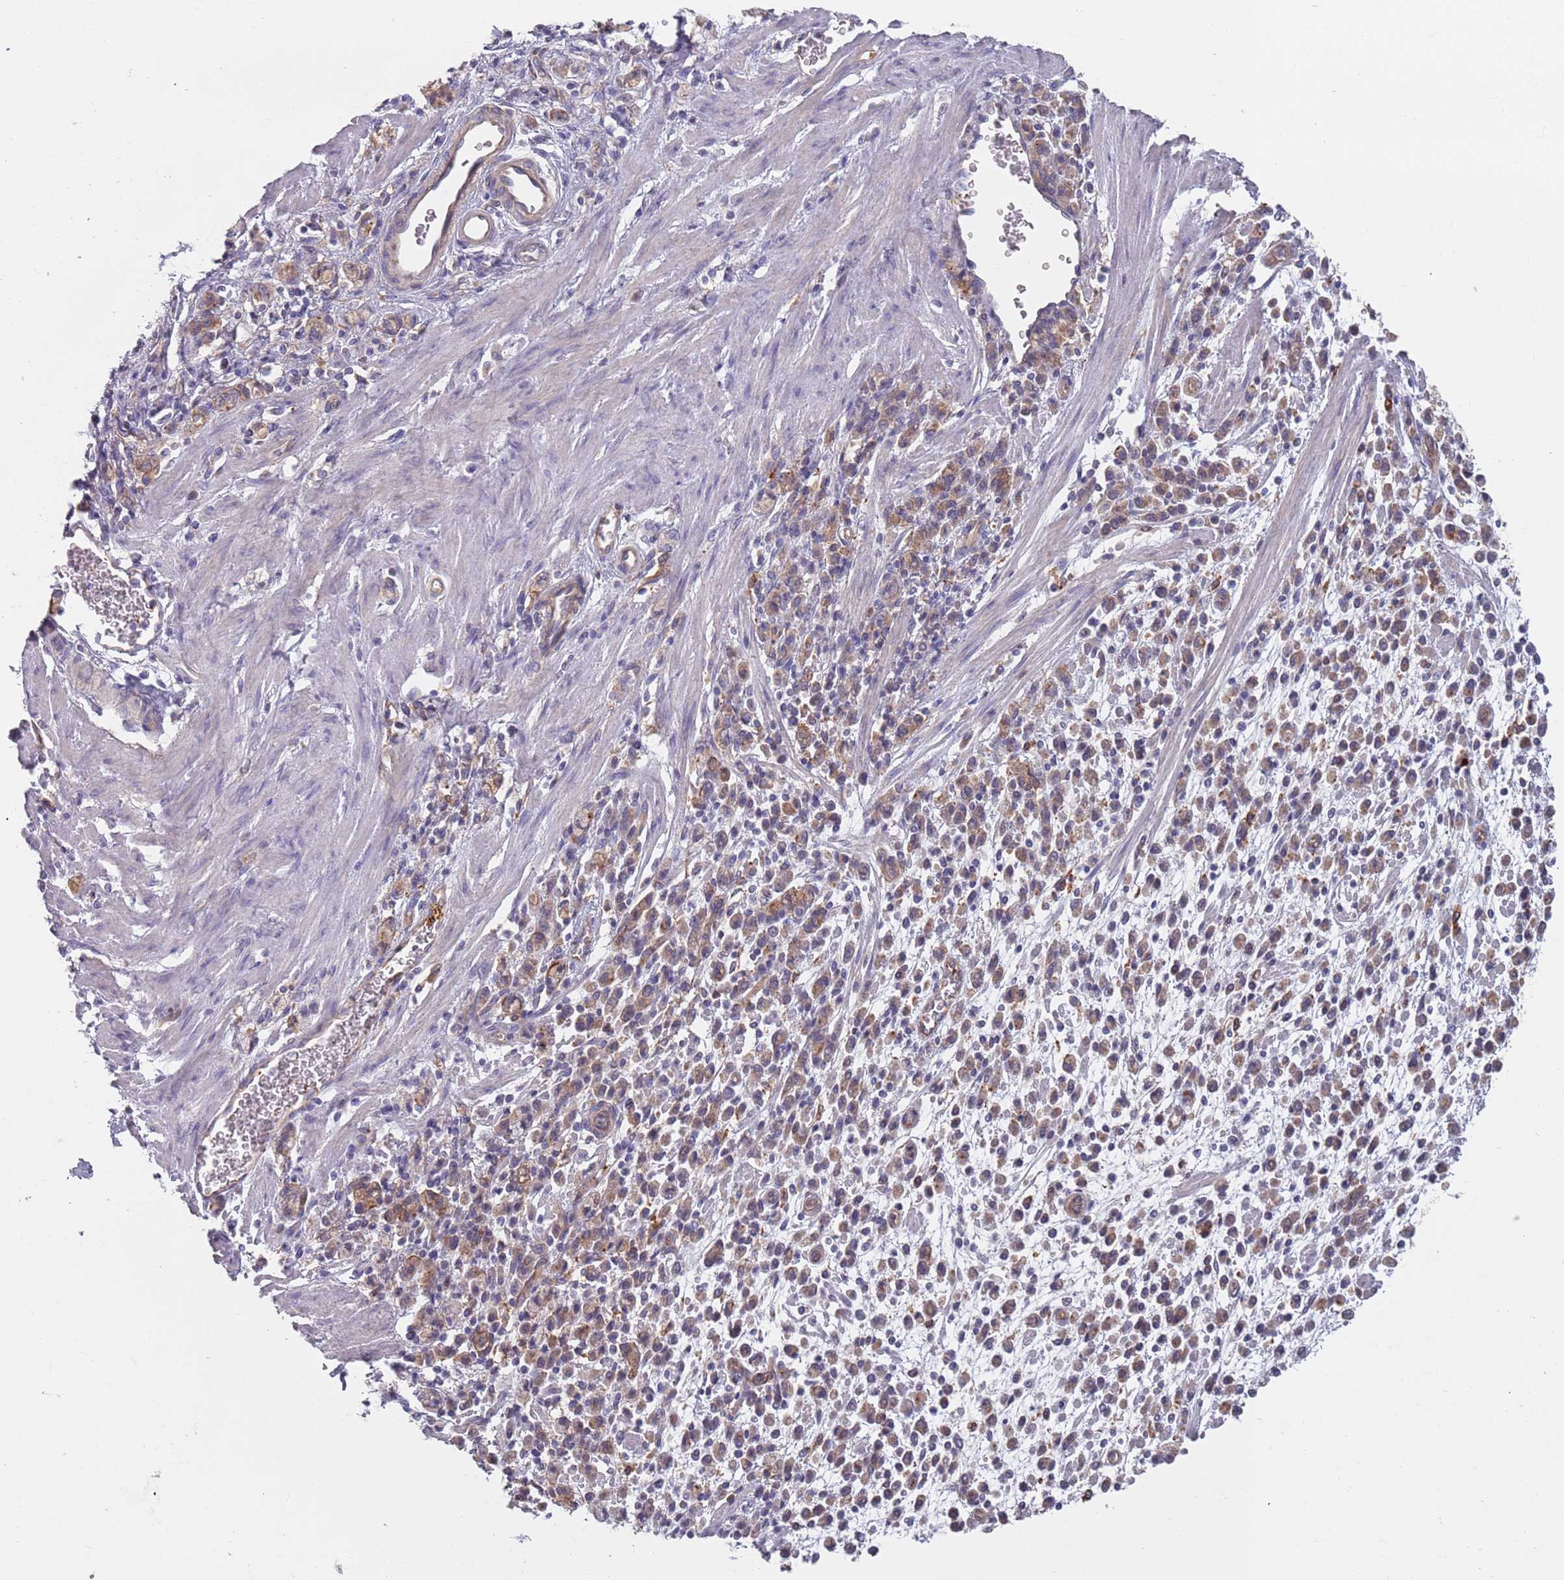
{"staining": {"intensity": "weak", "quantity": ">75%", "location": "cytoplasmic/membranous"}, "tissue": "stomach cancer", "cell_type": "Tumor cells", "image_type": "cancer", "snomed": [{"axis": "morphology", "description": "Adenocarcinoma, NOS"}, {"axis": "topography", "description": "Stomach"}], "caption": "Stomach adenocarcinoma stained with a protein marker demonstrates weak staining in tumor cells.", "gene": "APPL2", "patient": {"sex": "male", "age": 77}}